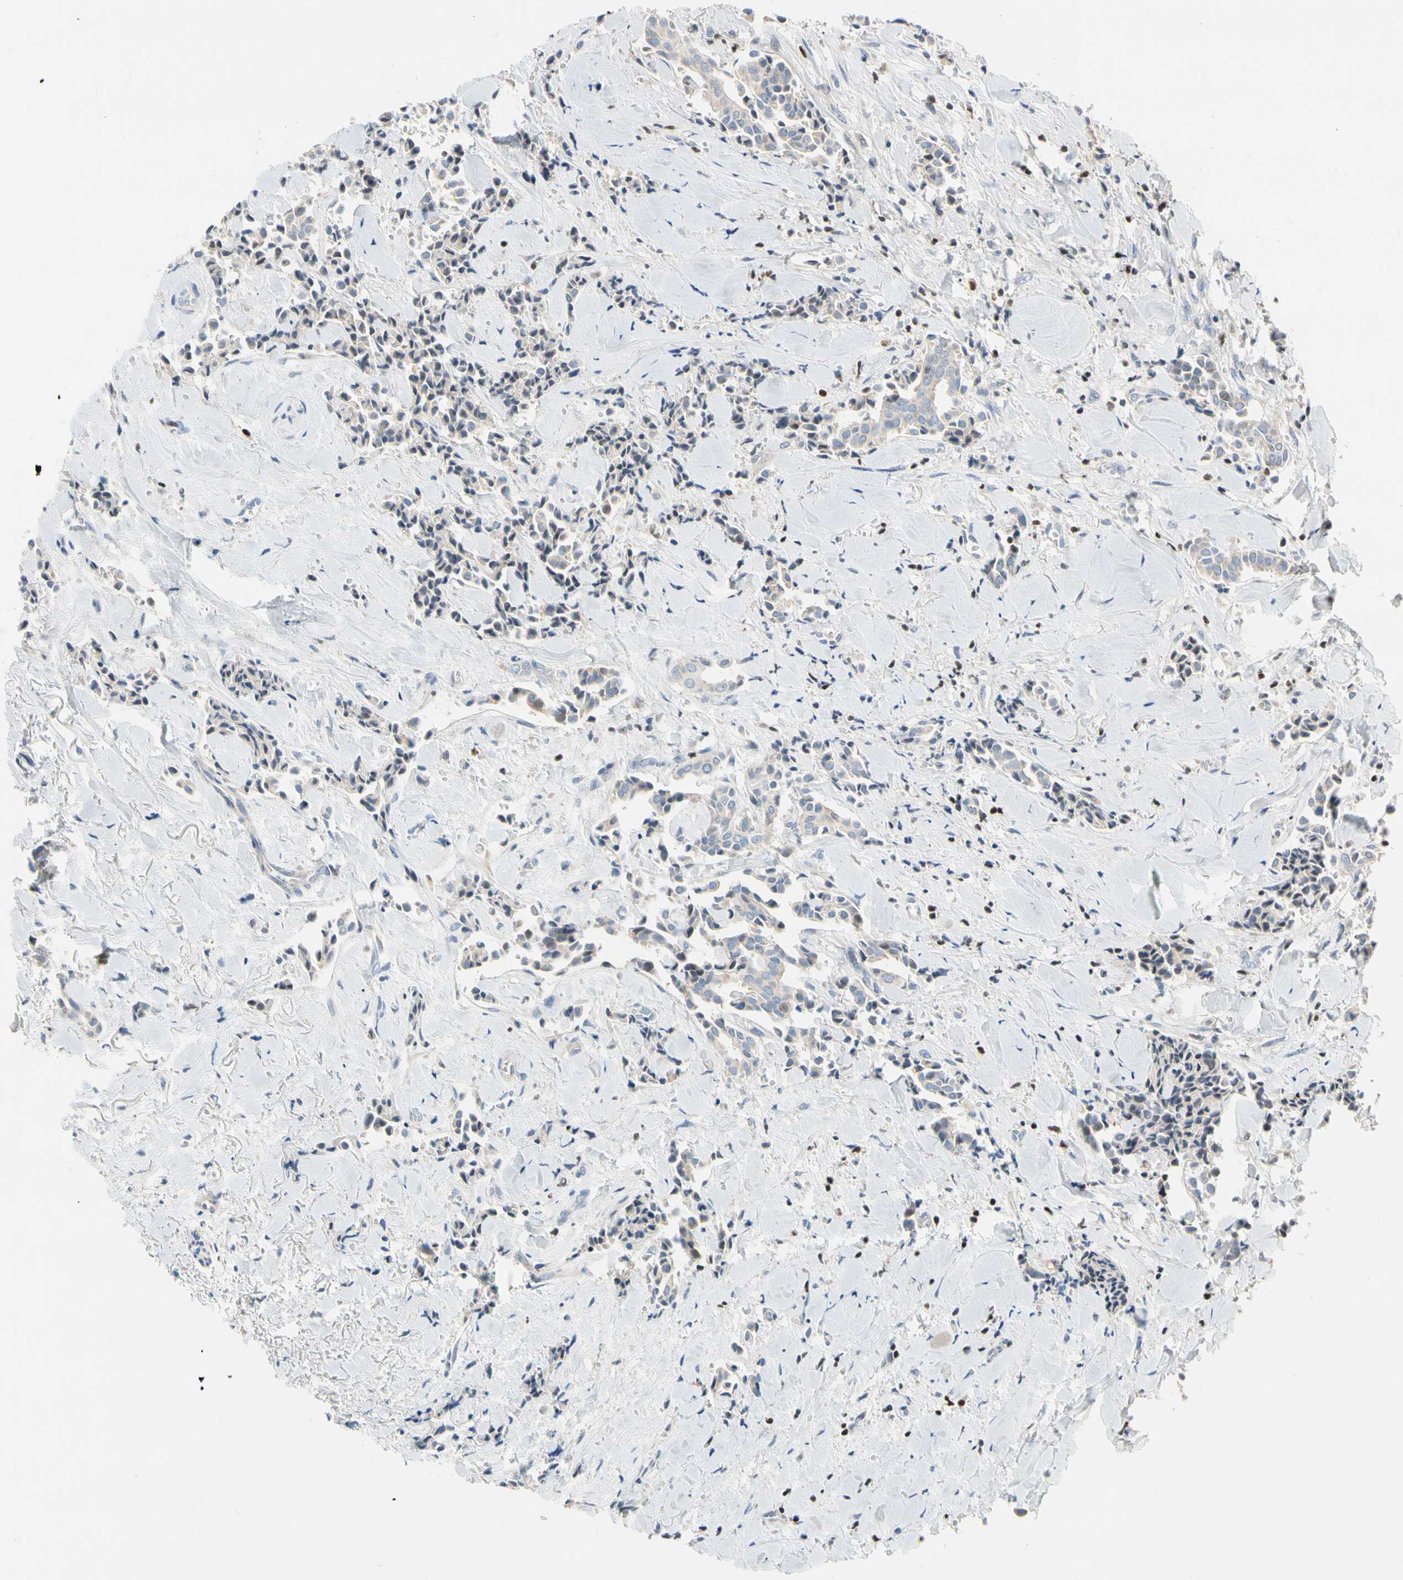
{"staining": {"intensity": "weak", "quantity": "25%-75%", "location": "cytoplasmic/membranous"}, "tissue": "head and neck cancer", "cell_type": "Tumor cells", "image_type": "cancer", "snomed": [{"axis": "morphology", "description": "Adenocarcinoma, NOS"}, {"axis": "topography", "description": "Salivary gland"}, {"axis": "topography", "description": "Head-Neck"}], "caption": "Head and neck cancer (adenocarcinoma) stained for a protein (brown) exhibits weak cytoplasmic/membranous positive positivity in approximately 25%-75% of tumor cells.", "gene": "SP140", "patient": {"sex": "female", "age": 59}}